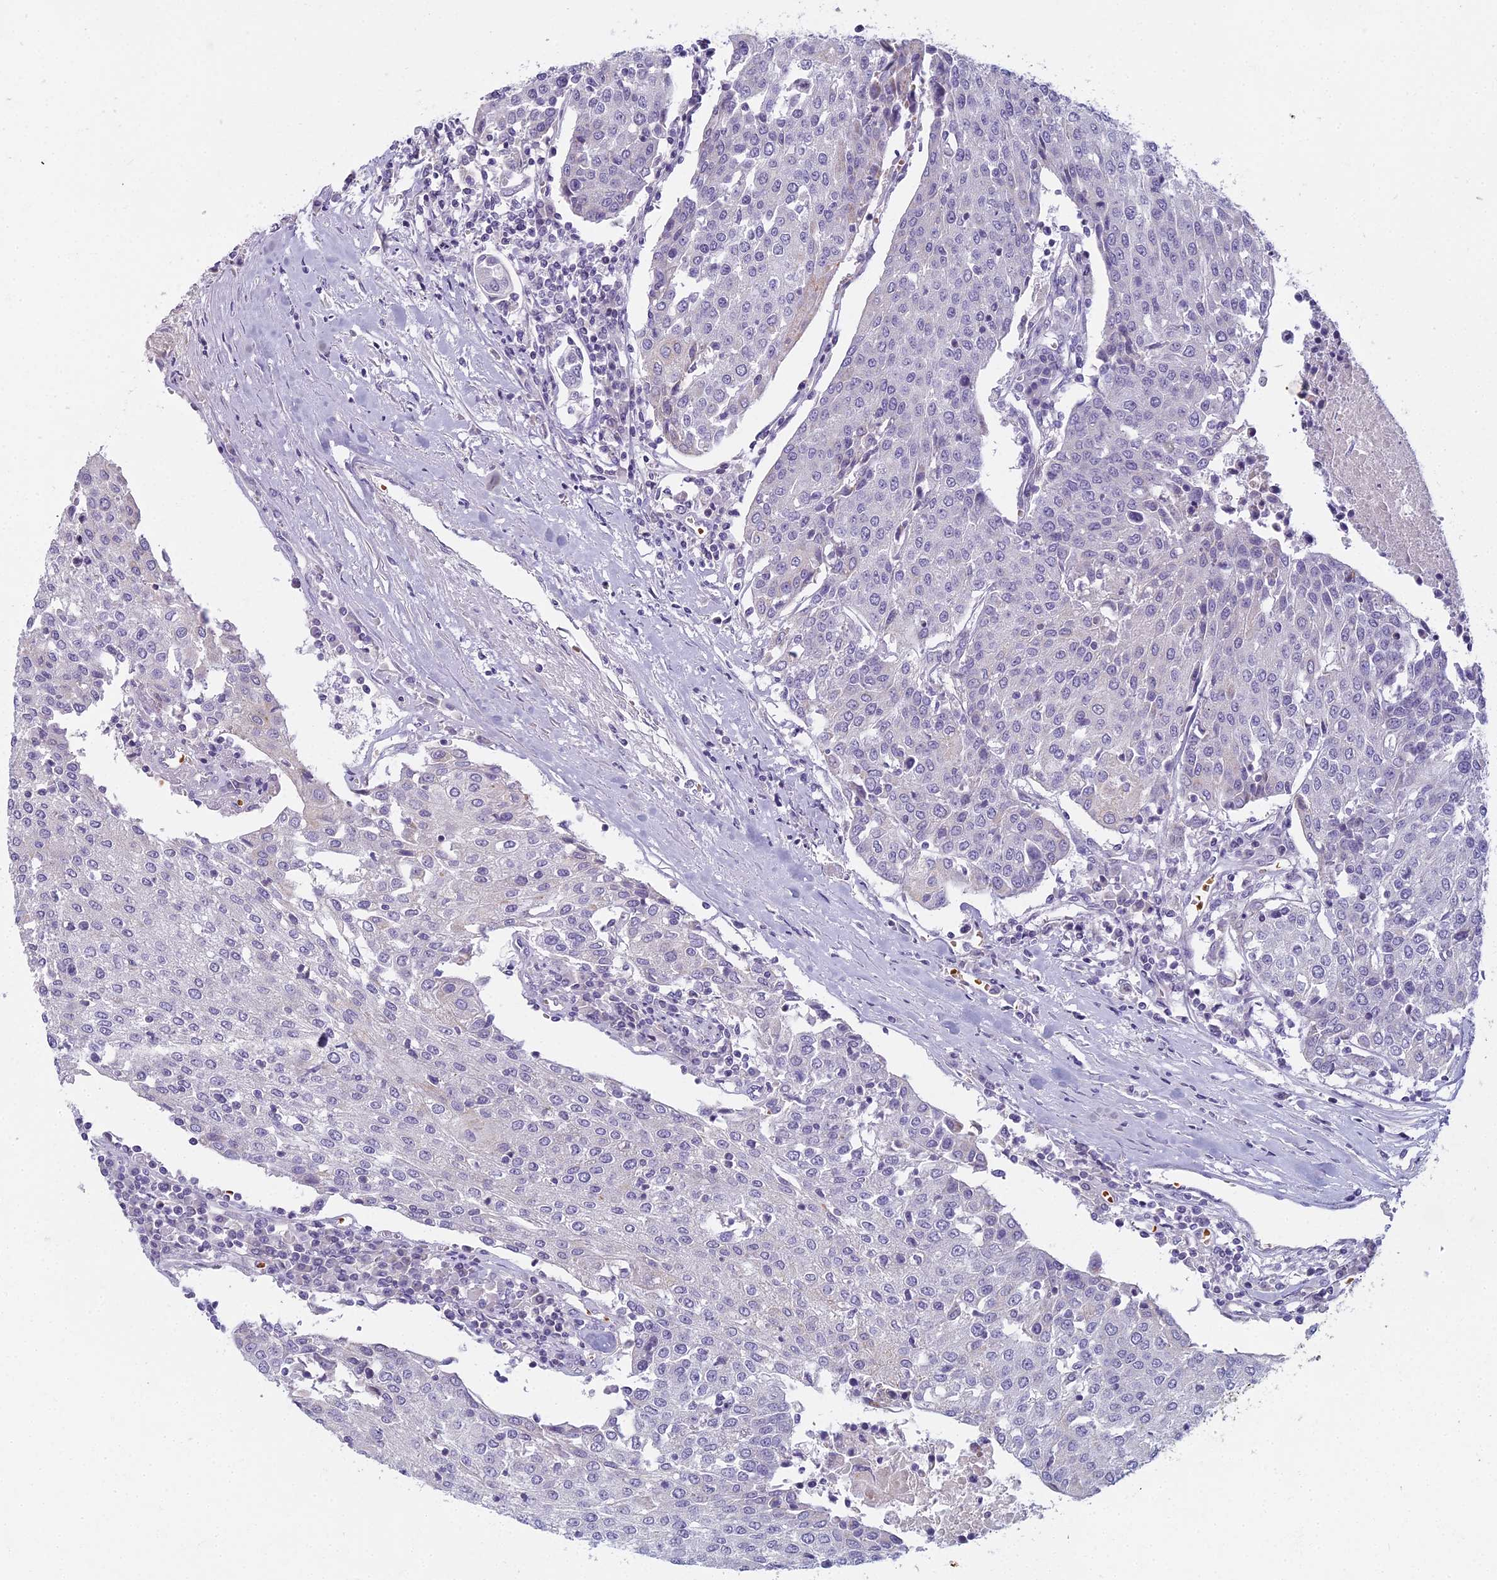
{"staining": {"intensity": "negative", "quantity": "none", "location": "none"}, "tissue": "urothelial cancer", "cell_type": "Tumor cells", "image_type": "cancer", "snomed": [{"axis": "morphology", "description": "Urothelial carcinoma, High grade"}, {"axis": "topography", "description": "Urinary bladder"}], "caption": "IHC image of human urothelial cancer stained for a protein (brown), which reveals no staining in tumor cells.", "gene": "ARL15", "patient": {"sex": "female", "age": 85}}